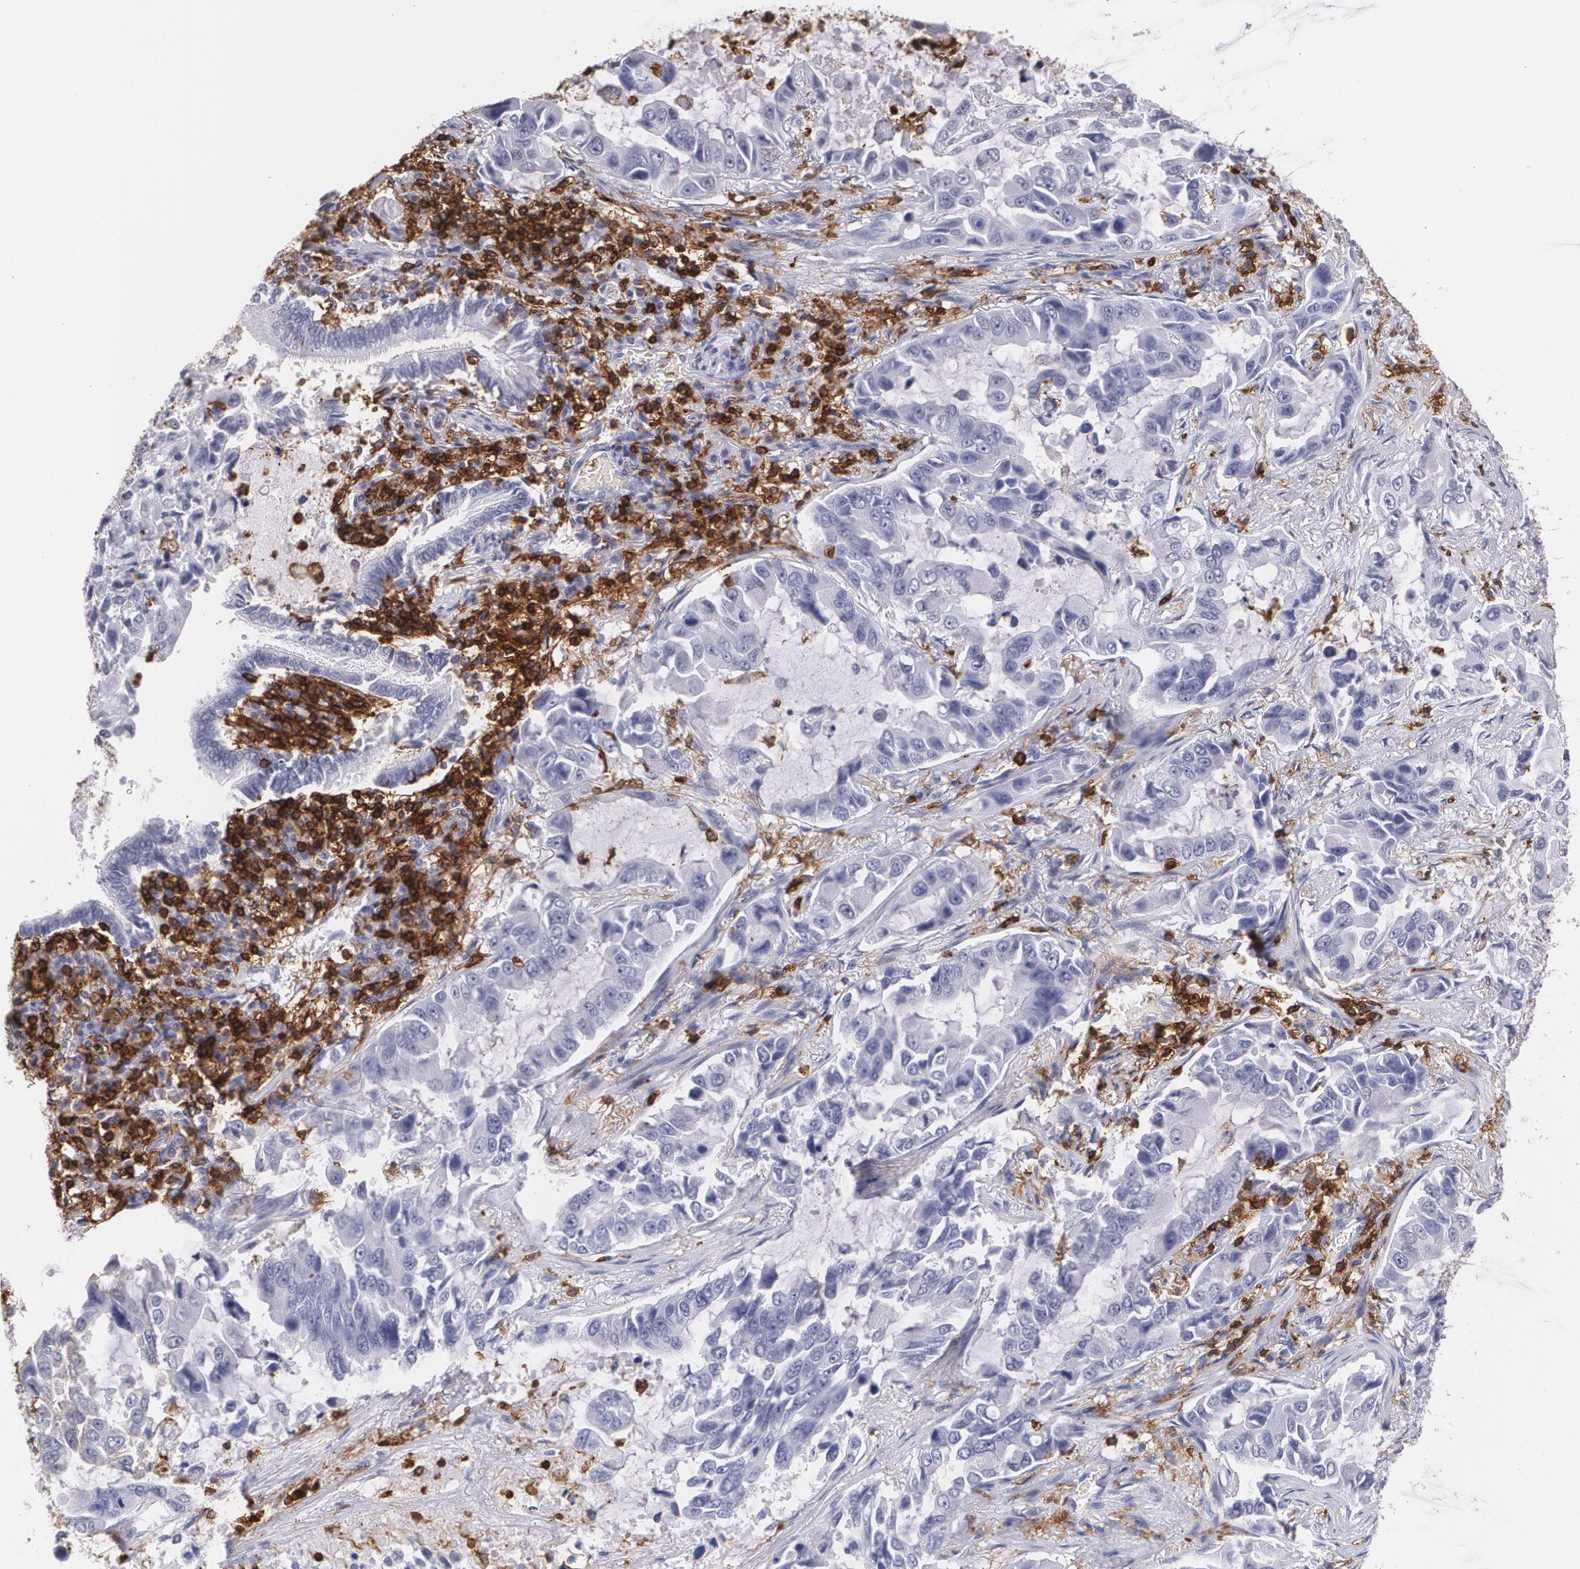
{"staining": {"intensity": "negative", "quantity": "none", "location": "none"}, "tissue": "lung cancer", "cell_type": "Tumor cells", "image_type": "cancer", "snomed": [{"axis": "morphology", "description": "Adenocarcinoma, NOS"}, {"axis": "topography", "description": "Lung"}], "caption": "Tumor cells show no significant staining in lung cancer (adenocarcinoma).", "gene": "PTPRC", "patient": {"sex": "male", "age": 64}}